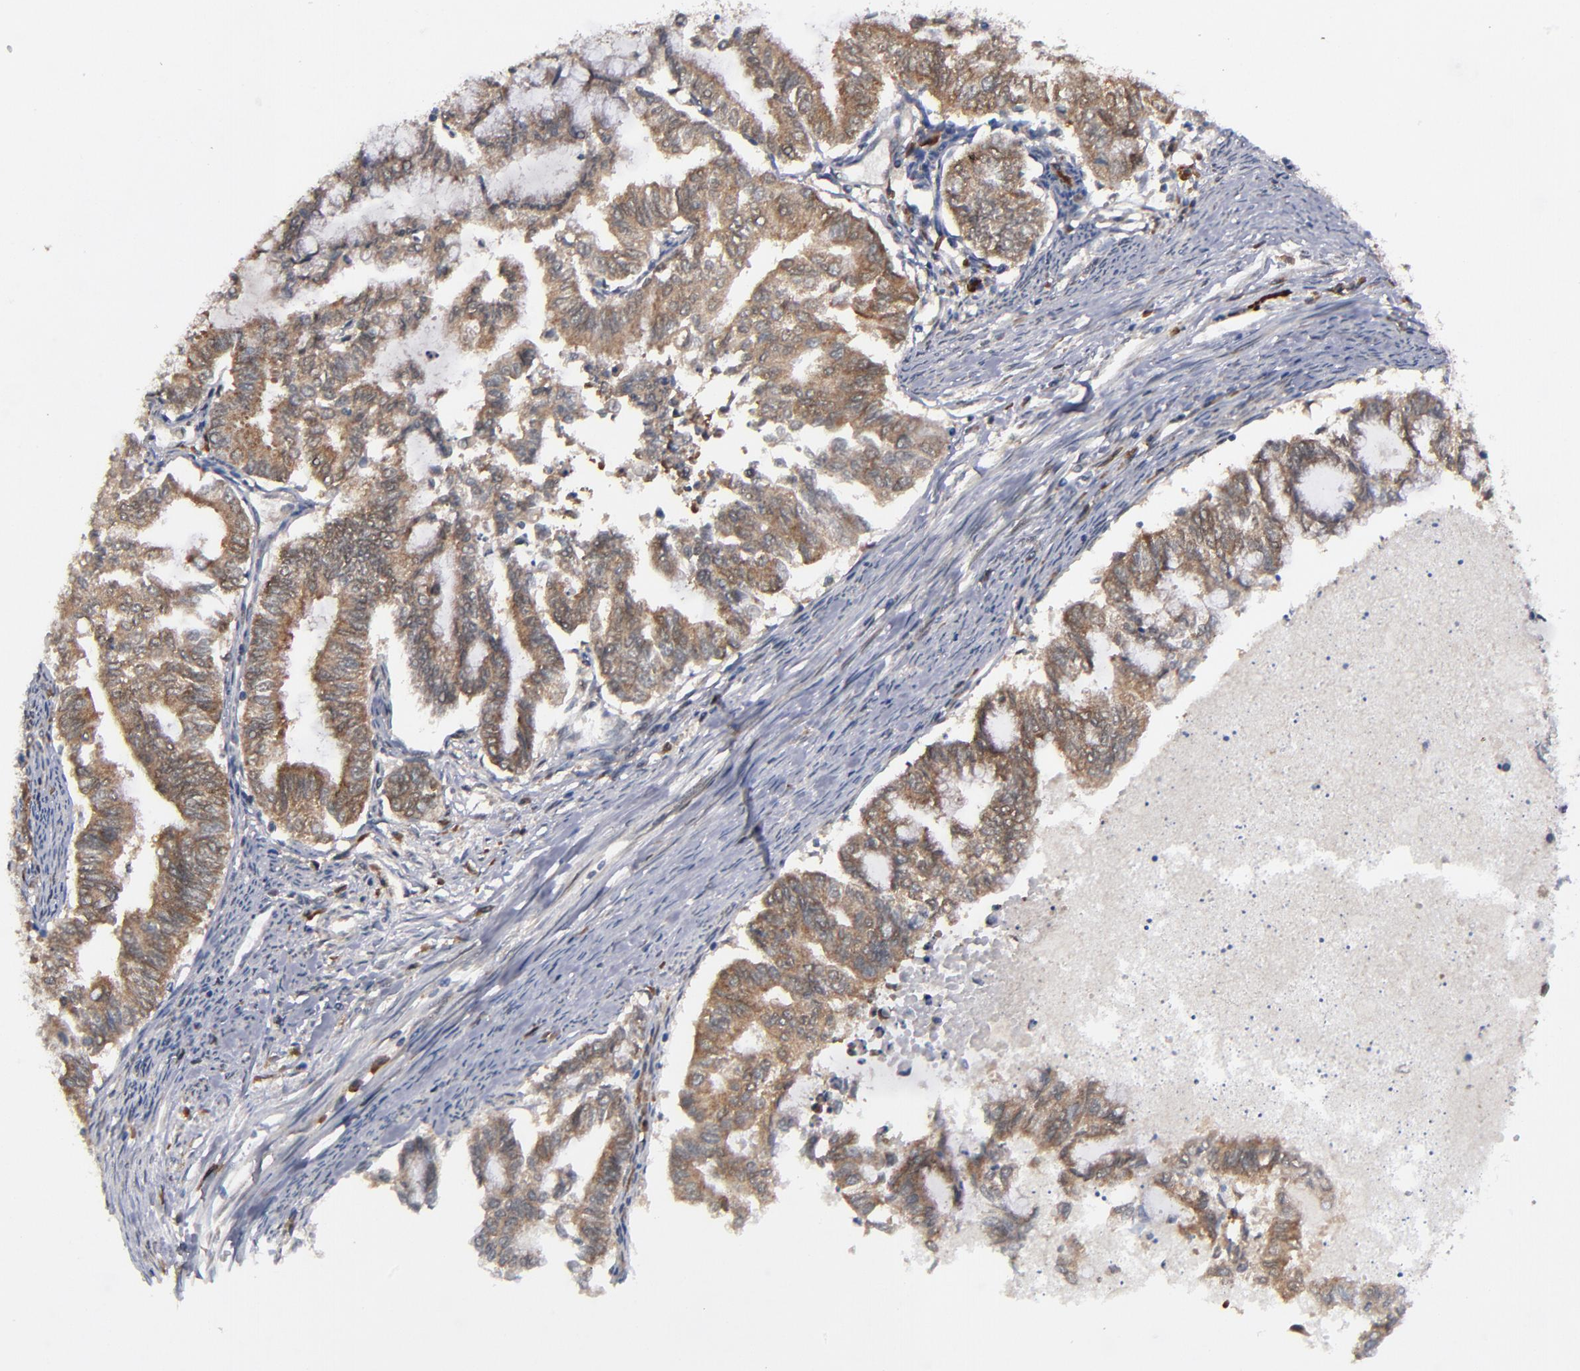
{"staining": {"intensity": "moderate", "quantity": ">75%", "location": "cytoplasmic/membranous"}, "tissue": "endometrial cancer", "cell_type": "Tumor cells", "image_type": "cancer", "snomed": [{"axis": "morphology", "description": "Adenocarcinoma, NOS"}, {"axis": "topography", "description": "Endometrium"}], "caption": "The image reveals immunohistochemical staining of adenocarcinoma (endometrial). There is moderate cytoplasmic/membranous expression is seen in approximately >75% of tumor cells.", "gene": "ALG13", "patient": {"sex": "female", "age": 79}}